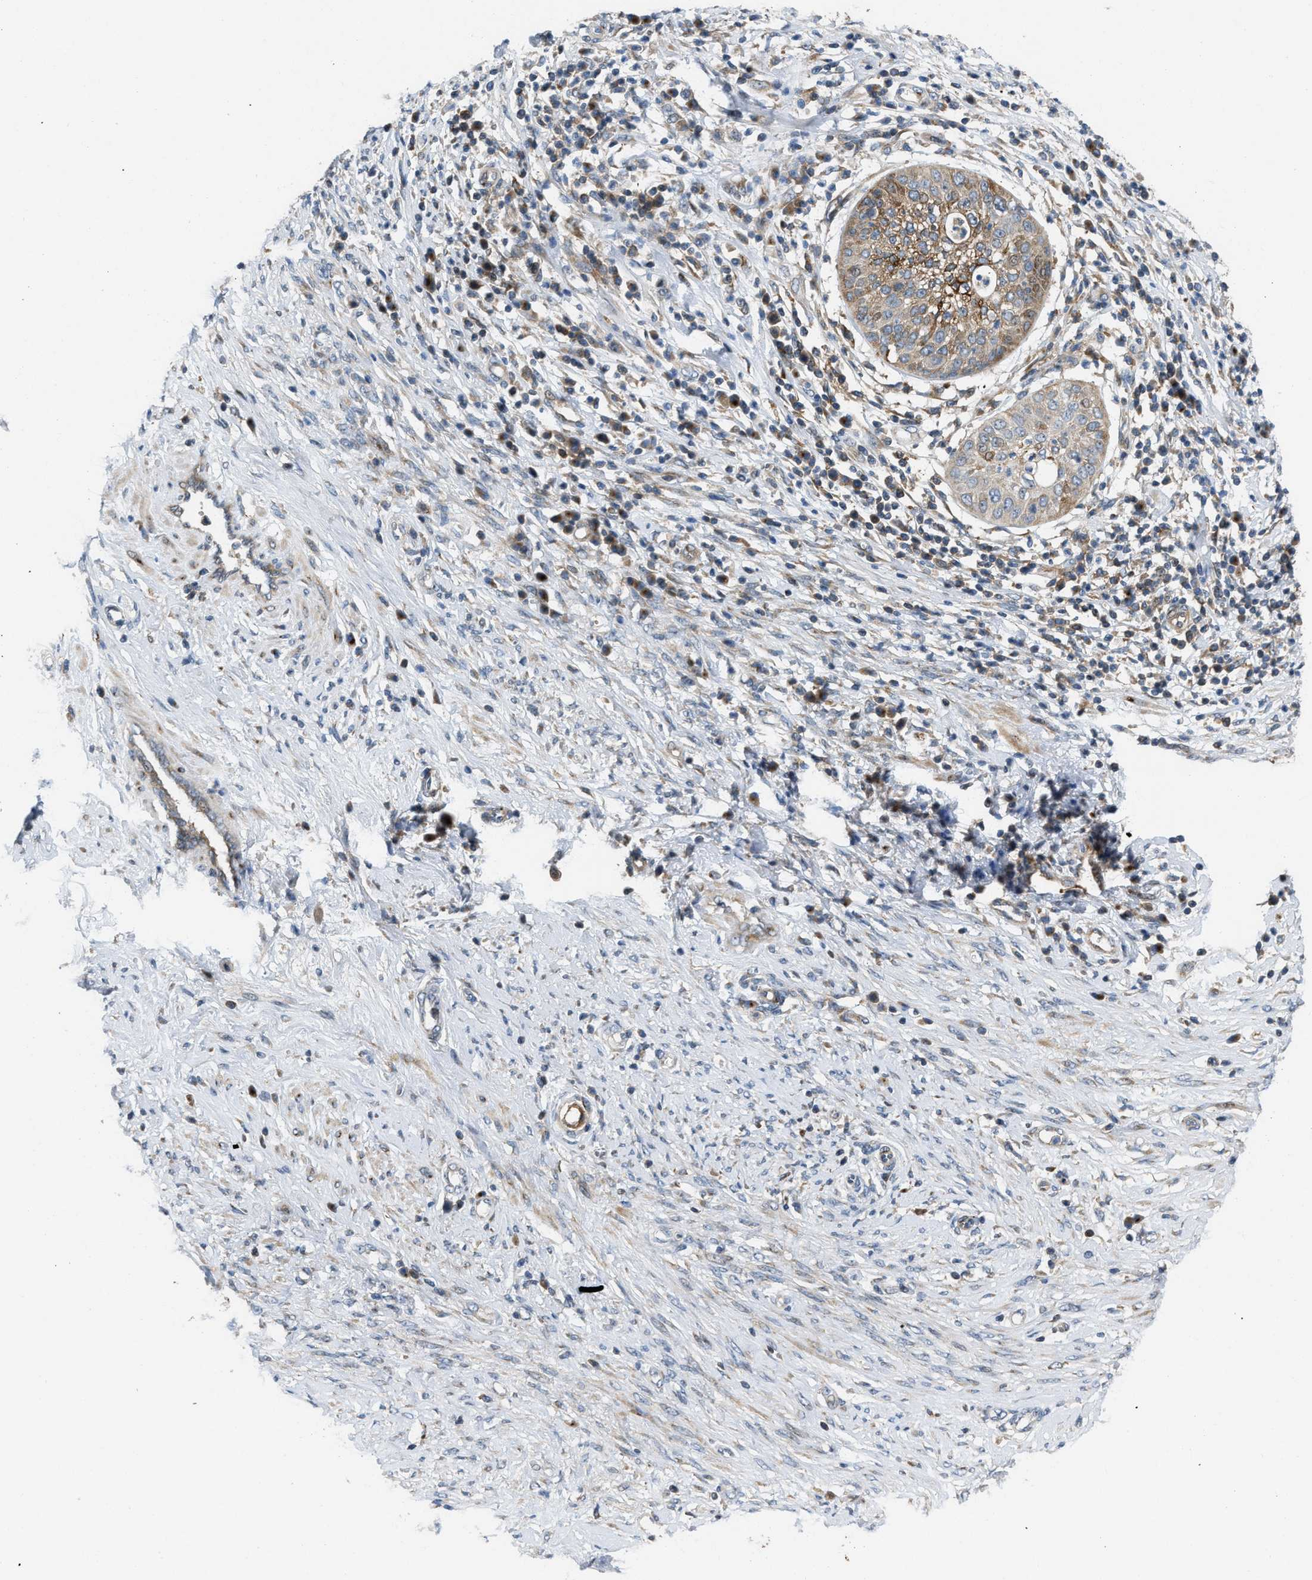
{"staining": {"intensity": "moderate", "quantity": ">75%", "location": "cytoplasmic/membranous"}, "tissue": "cervical cancer", "cell_type": "Tumor cells", "image_type": "cancer", "snomed": [{"axis": "morphology", "description": "Normal tissue, NOS"}, {"axis": "morphology", "description": "Squamous cell carcinoma, NOS"}, {"axis": "topography", "description": "Cervix"}], "caption": "A micrograph showing moderate cytoplasmic/membranous positivity in about >75% of tumor cells in squamous cell carcinoma (cervical), as visualized by brown immunohistochemical staining.", "gene": "DIPK1A", "patient": {"sex": "female", "age": 39}}